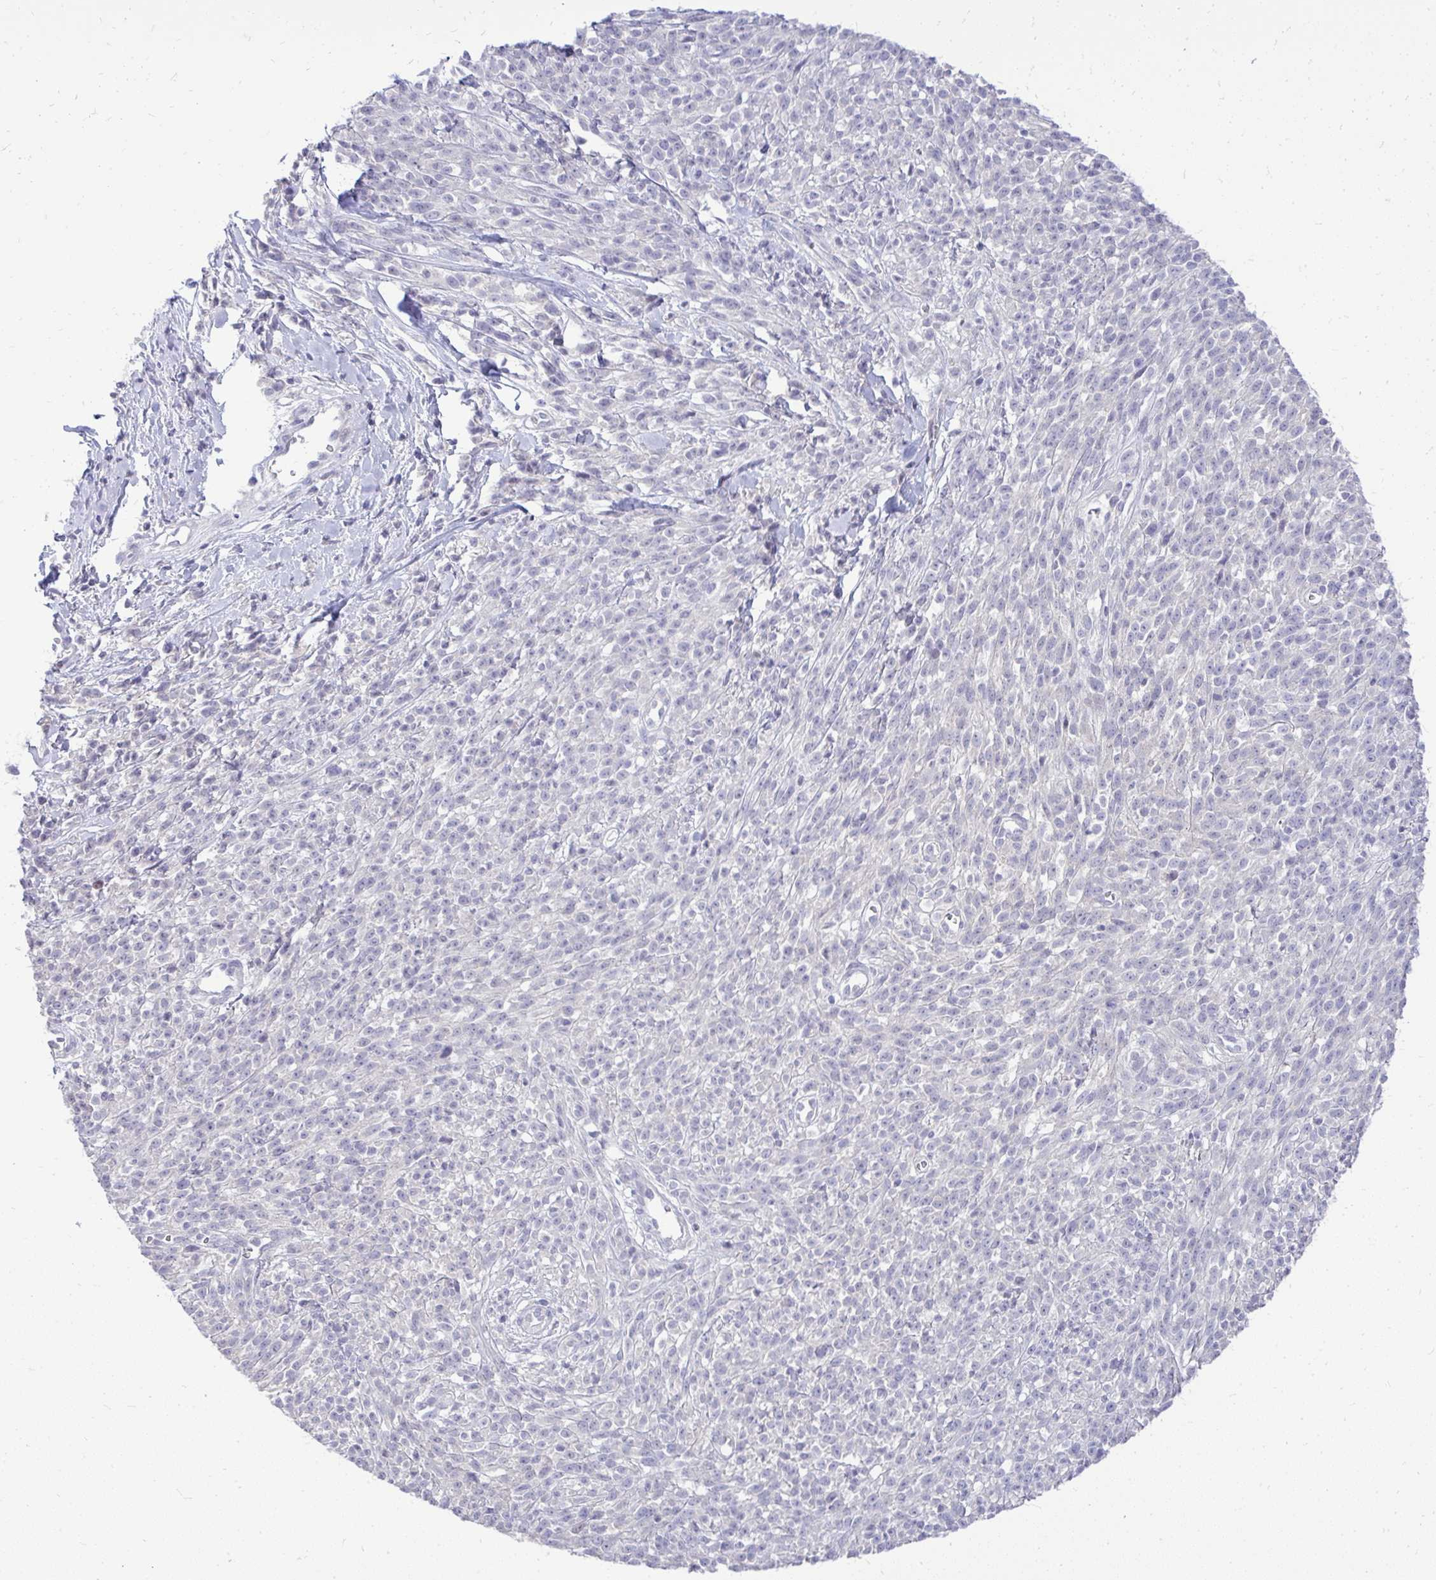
{"staining": {"intensity": "negative", "quantity": "none", "location": "none"}, "tissue": "melanoma", "cell_type": "Tumor cells", "image_type": "cancer", "snomed": [{"axis": "morphology", "description": "Malignant melanoma, NOS"}, {"axis": "topography", "description": "Skin"}, {"axis": "topography", "description": "Skin of trunk"}], "caption": "Malignant melanoma was stained to show a protein in brown. There is no significant positivity in tumor cells. The staining is performed using DAB brown chromogen with nuclei counter-stained in using hematoxylin.", "gene": "OR8D1", "patient": {"sex": "male", "age": 74}}